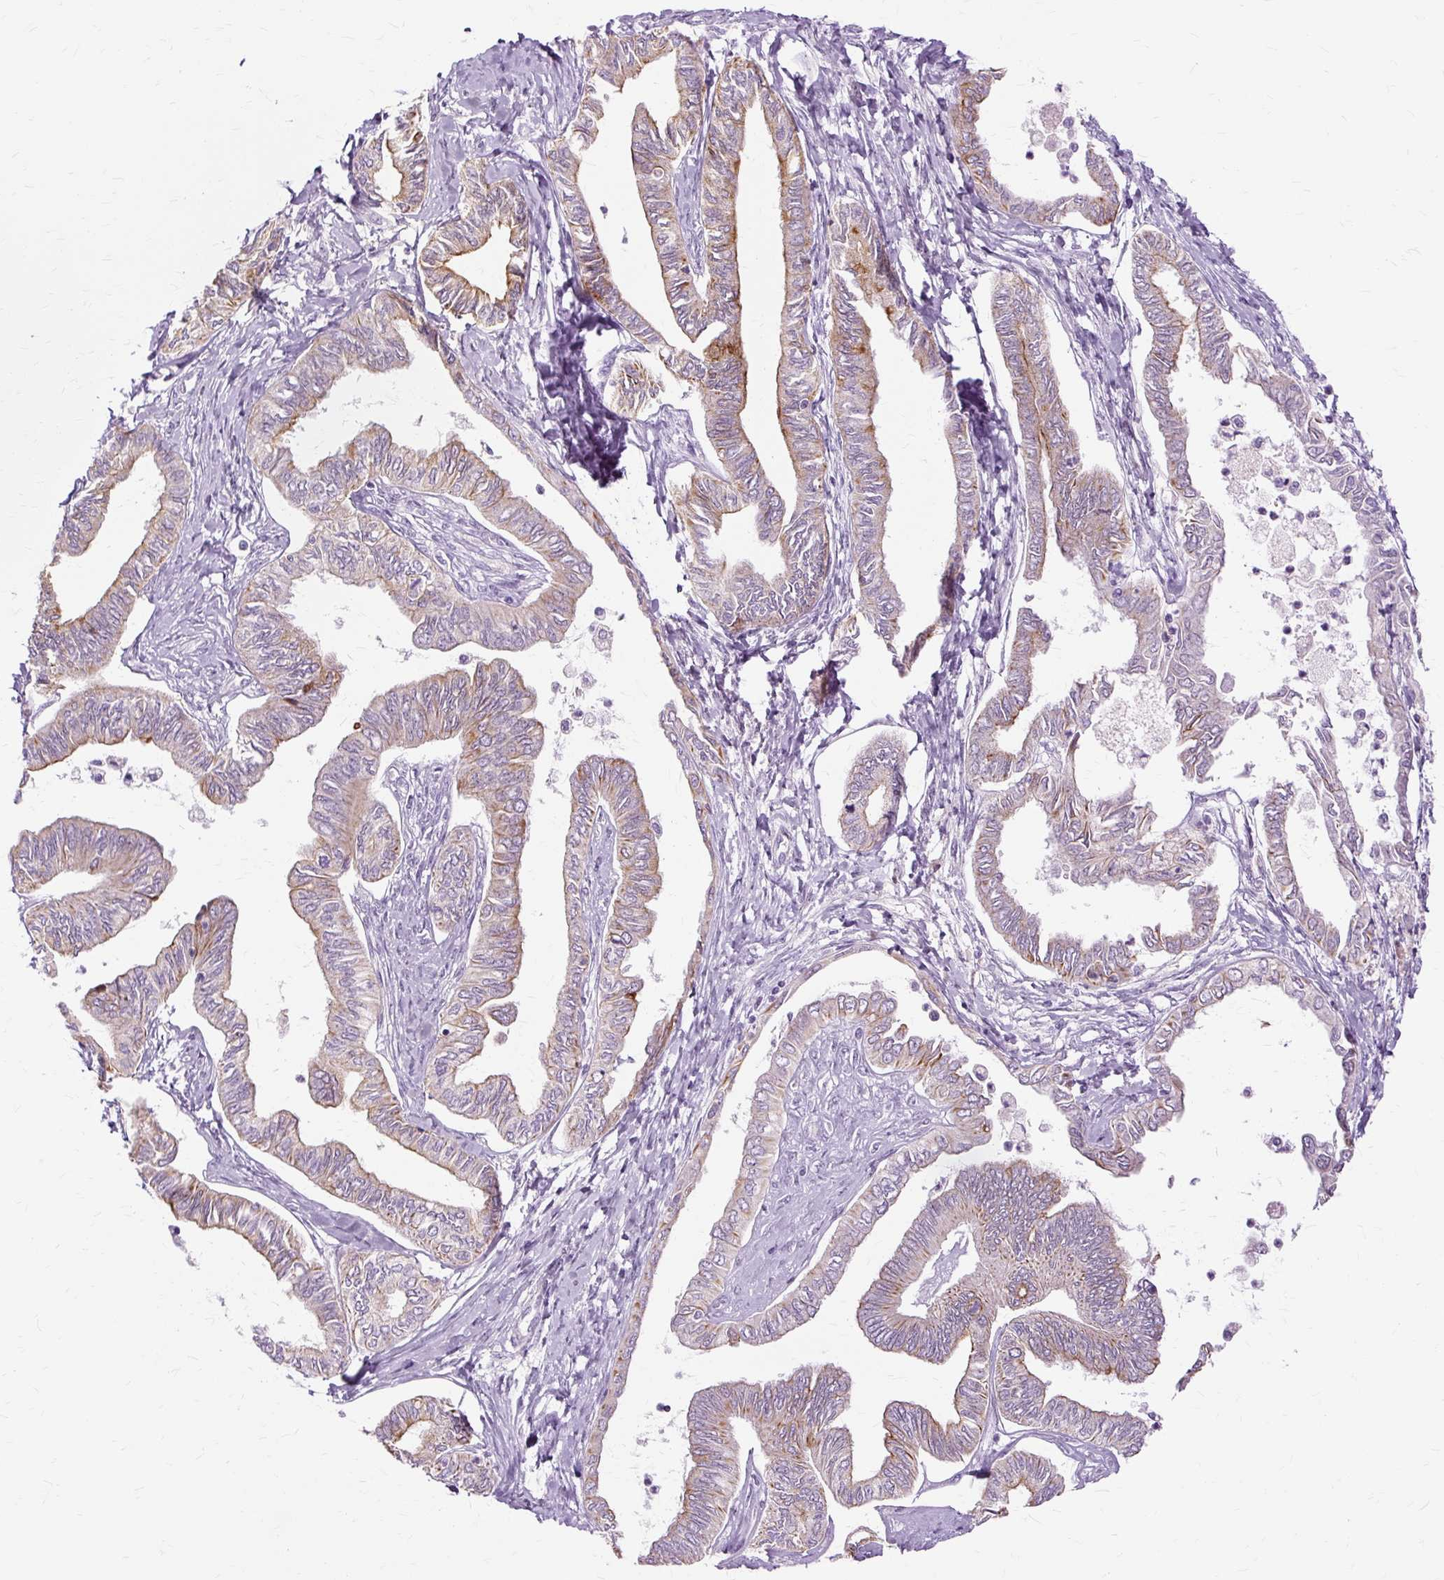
{"staining": {"intensity": "moderate", "quantity": "<25%", "location": "cytoplasmic/membranous"}, "tissue": "ovarian cancer", "cell_type": "Tumor cells", "image_type": "cancer", "snomed": [{"axis": "morphology", "description": "Carcinoma, endometroid"}, {"axis": "topography", "description": "Ovary"}], "caption": "Immunohistochemical staining of ovarian cancer (endometroid carcinoma) demonstrates low levels of moderate cytoplasmic/membranous staining in about <25% of tumor cells.", "gene": "DCTN4", "patient": {"sex": "female", "age": 70}}